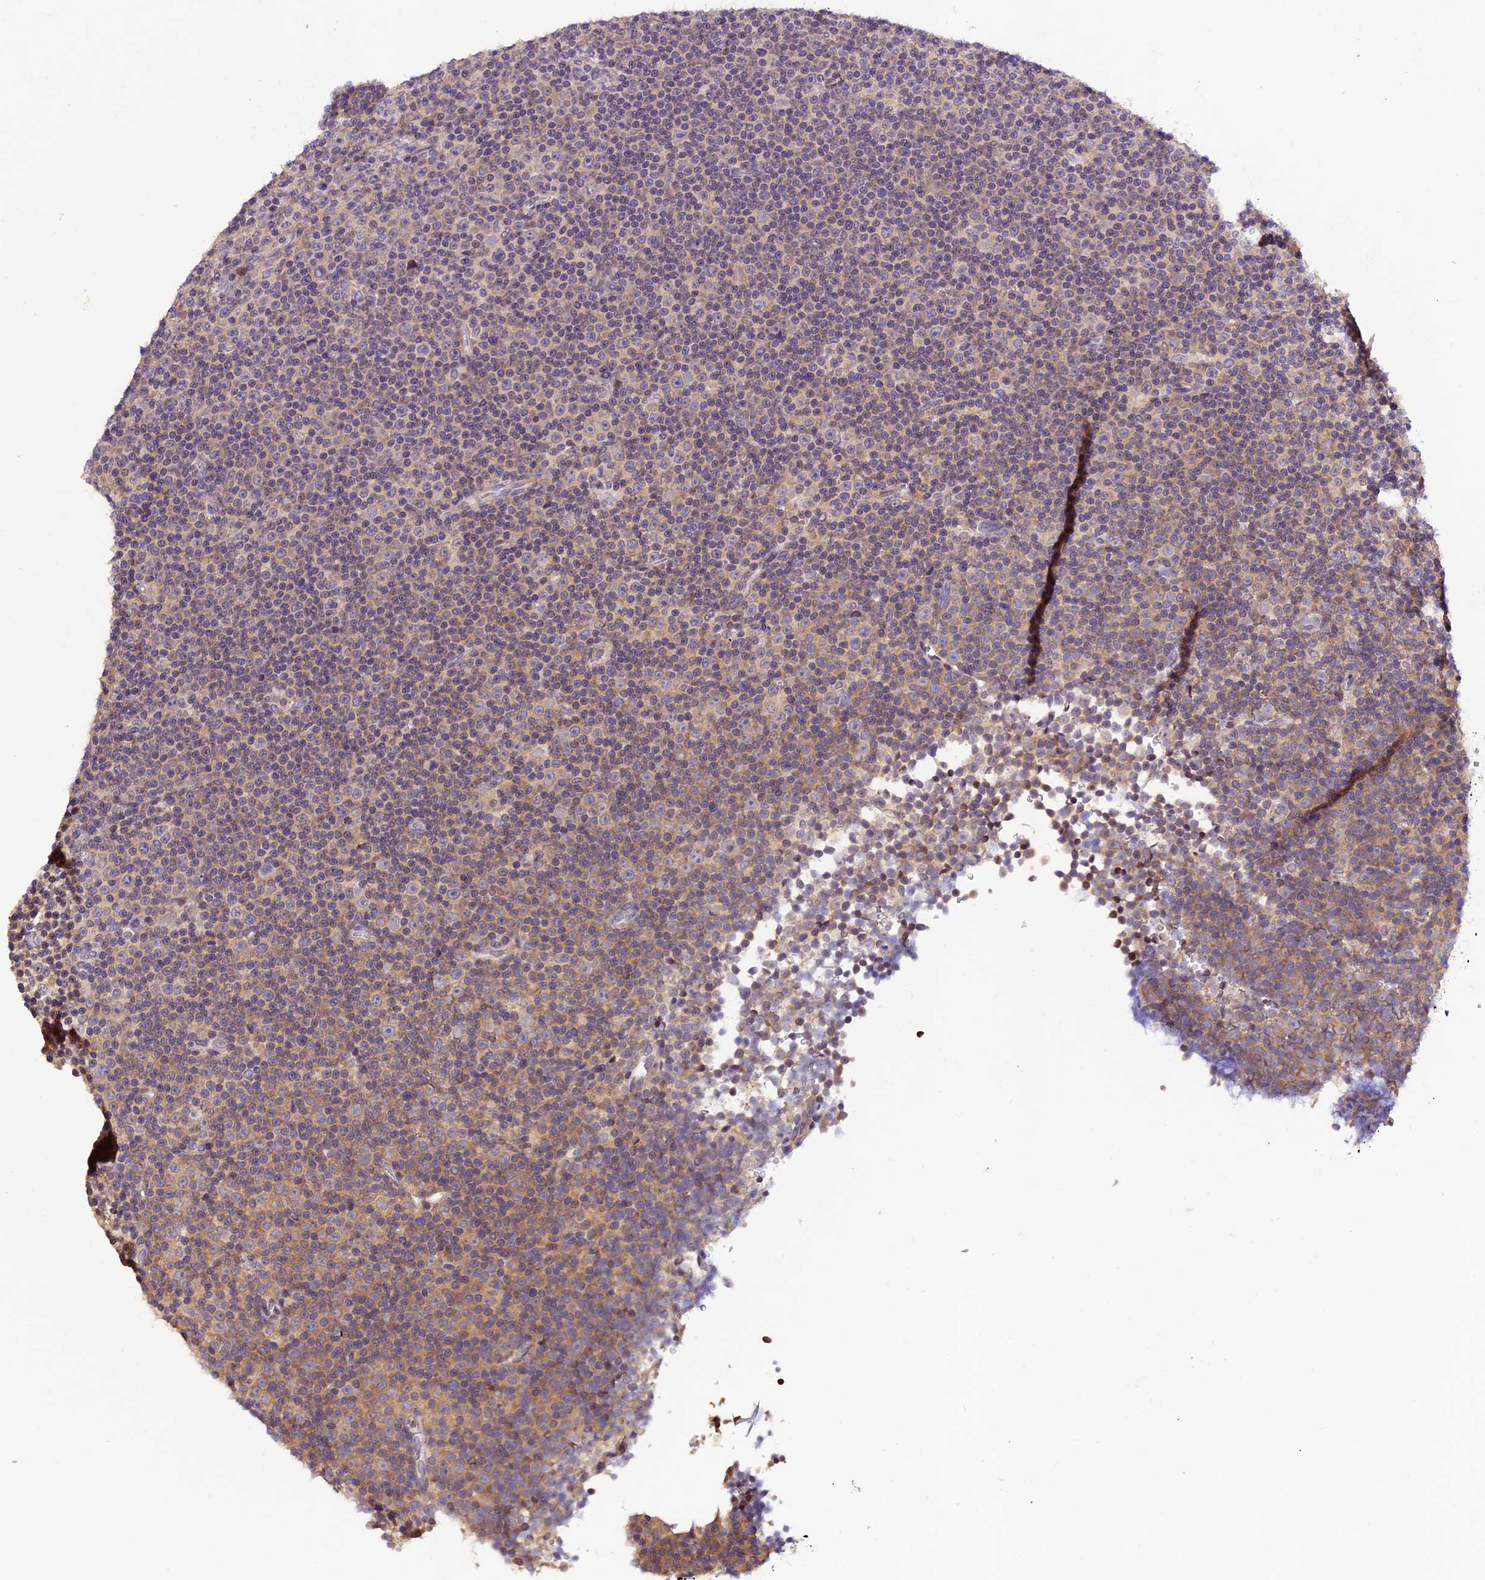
{"staining": {"intensity": "negative", "quantity": "none", "location": "none"}, "tissue": "lymphoma", "cell_type": "Tumor cells", "image_type": "cancer", "snomed": [{"axis": "morphology", "description": "Malignant lymphoma, non-Hodgkin's type, Low grade"}, {"axis": "topography", "description": "Lymph node"}], "caption": "Immunohistochemistry (IHC) histopathology image of neoplastic tissue: lymphoma stained with DAB (3,3'-diaminobenzidine) reveals no significant protein expression in tumor cells. (DAB IHC with hematoxylin counter stain).", "gene": "DGKH", "patient": {"sex": "female", "age": 67}}